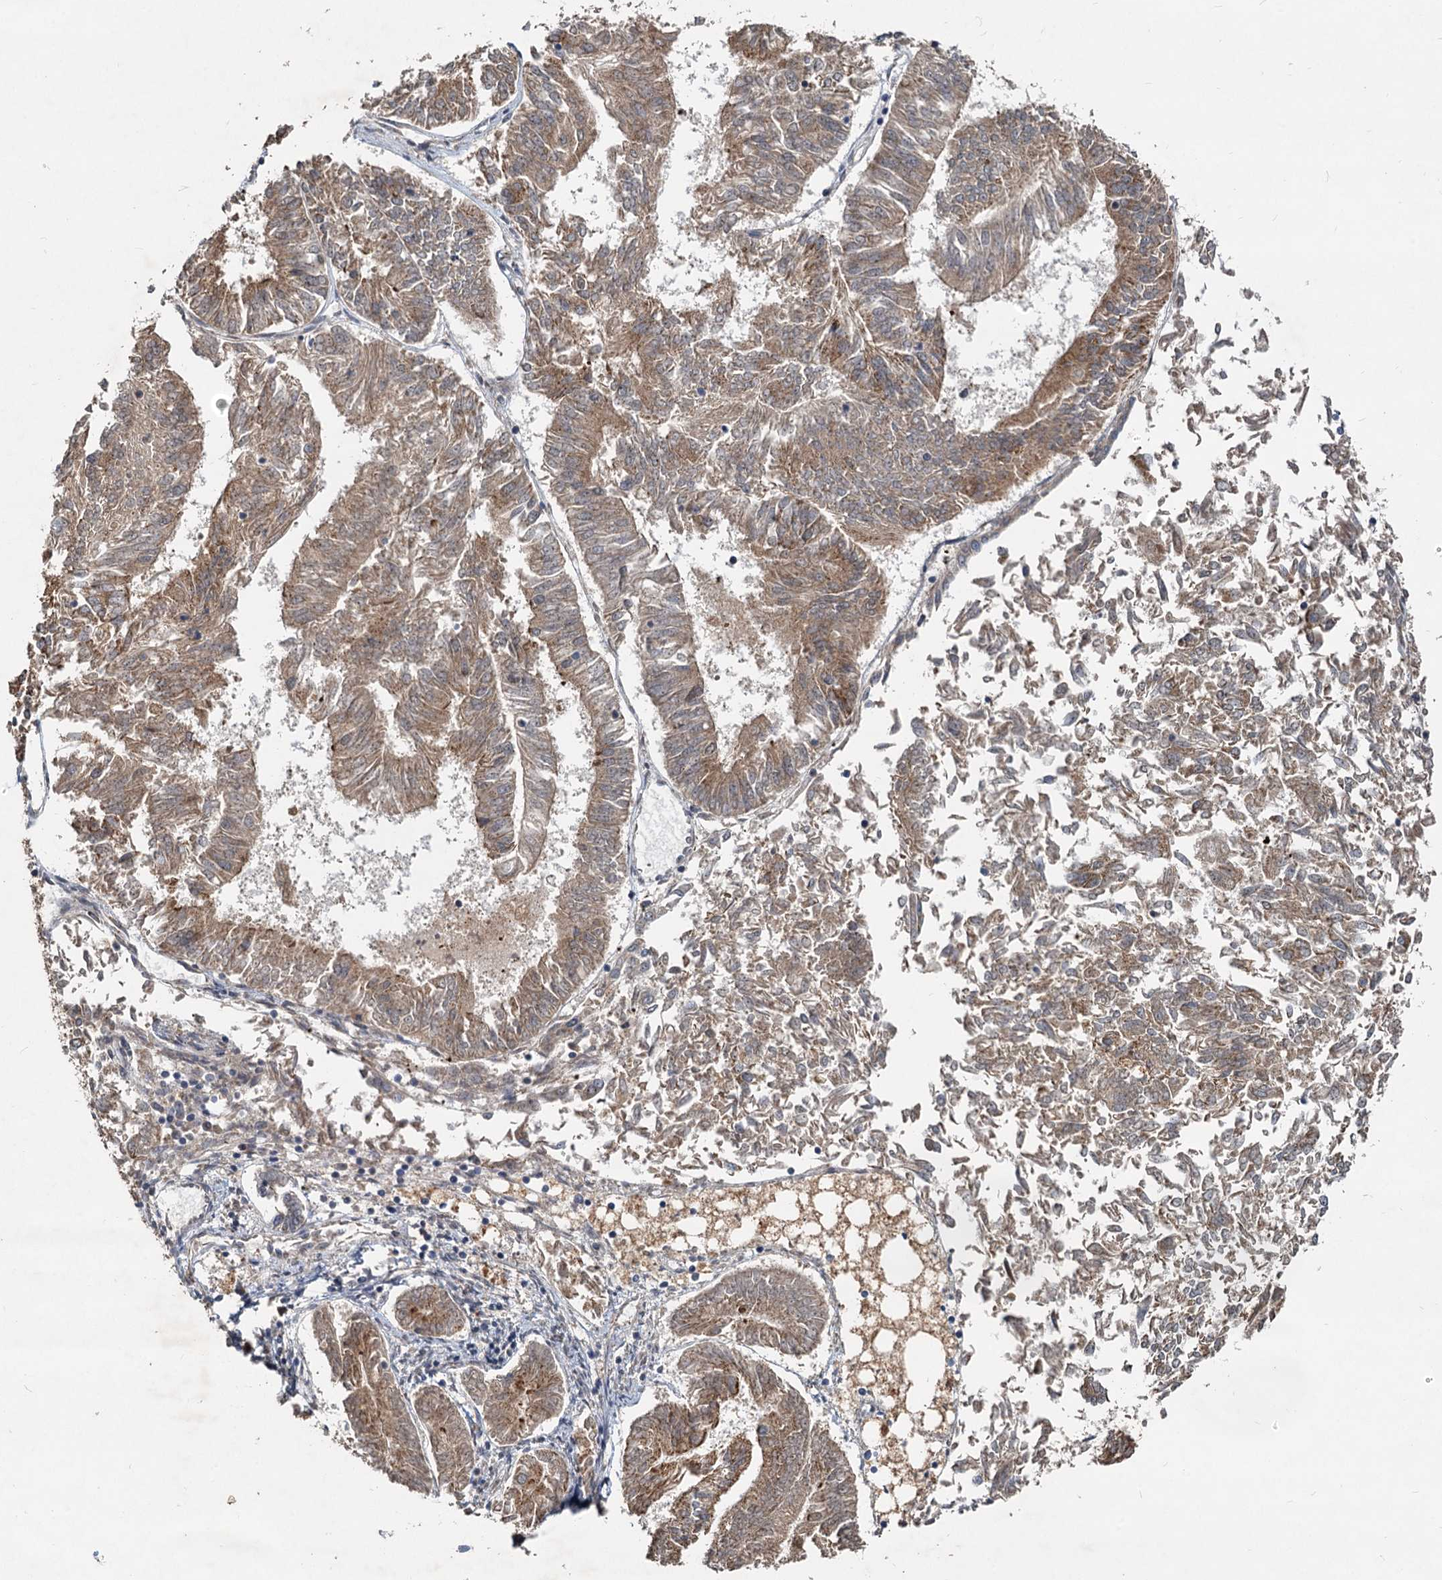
{"staining": {"intensity": "moderate", "quantity": ">75%", "location": "cytoplasmic/membranous"}, "tissue": "endometrial cancer", "cell_type": "Tumor cells", "image_type": "cancer", "snomed": [{"axis": "morphology", "description": "Adenocarcinoma, NOS"}, {"axis": "topography", "description": "Endometrium"}], "caption": "Immunohistochemistry photomicrograph of human endometrial cancer stained for a protein (brown), which displays medium levels of moderate cytoplasmic/membranous expression in approximately >75% of tumor cells.", "gene": "CEP68", "patient": {"sex": "female", "age": 58}}